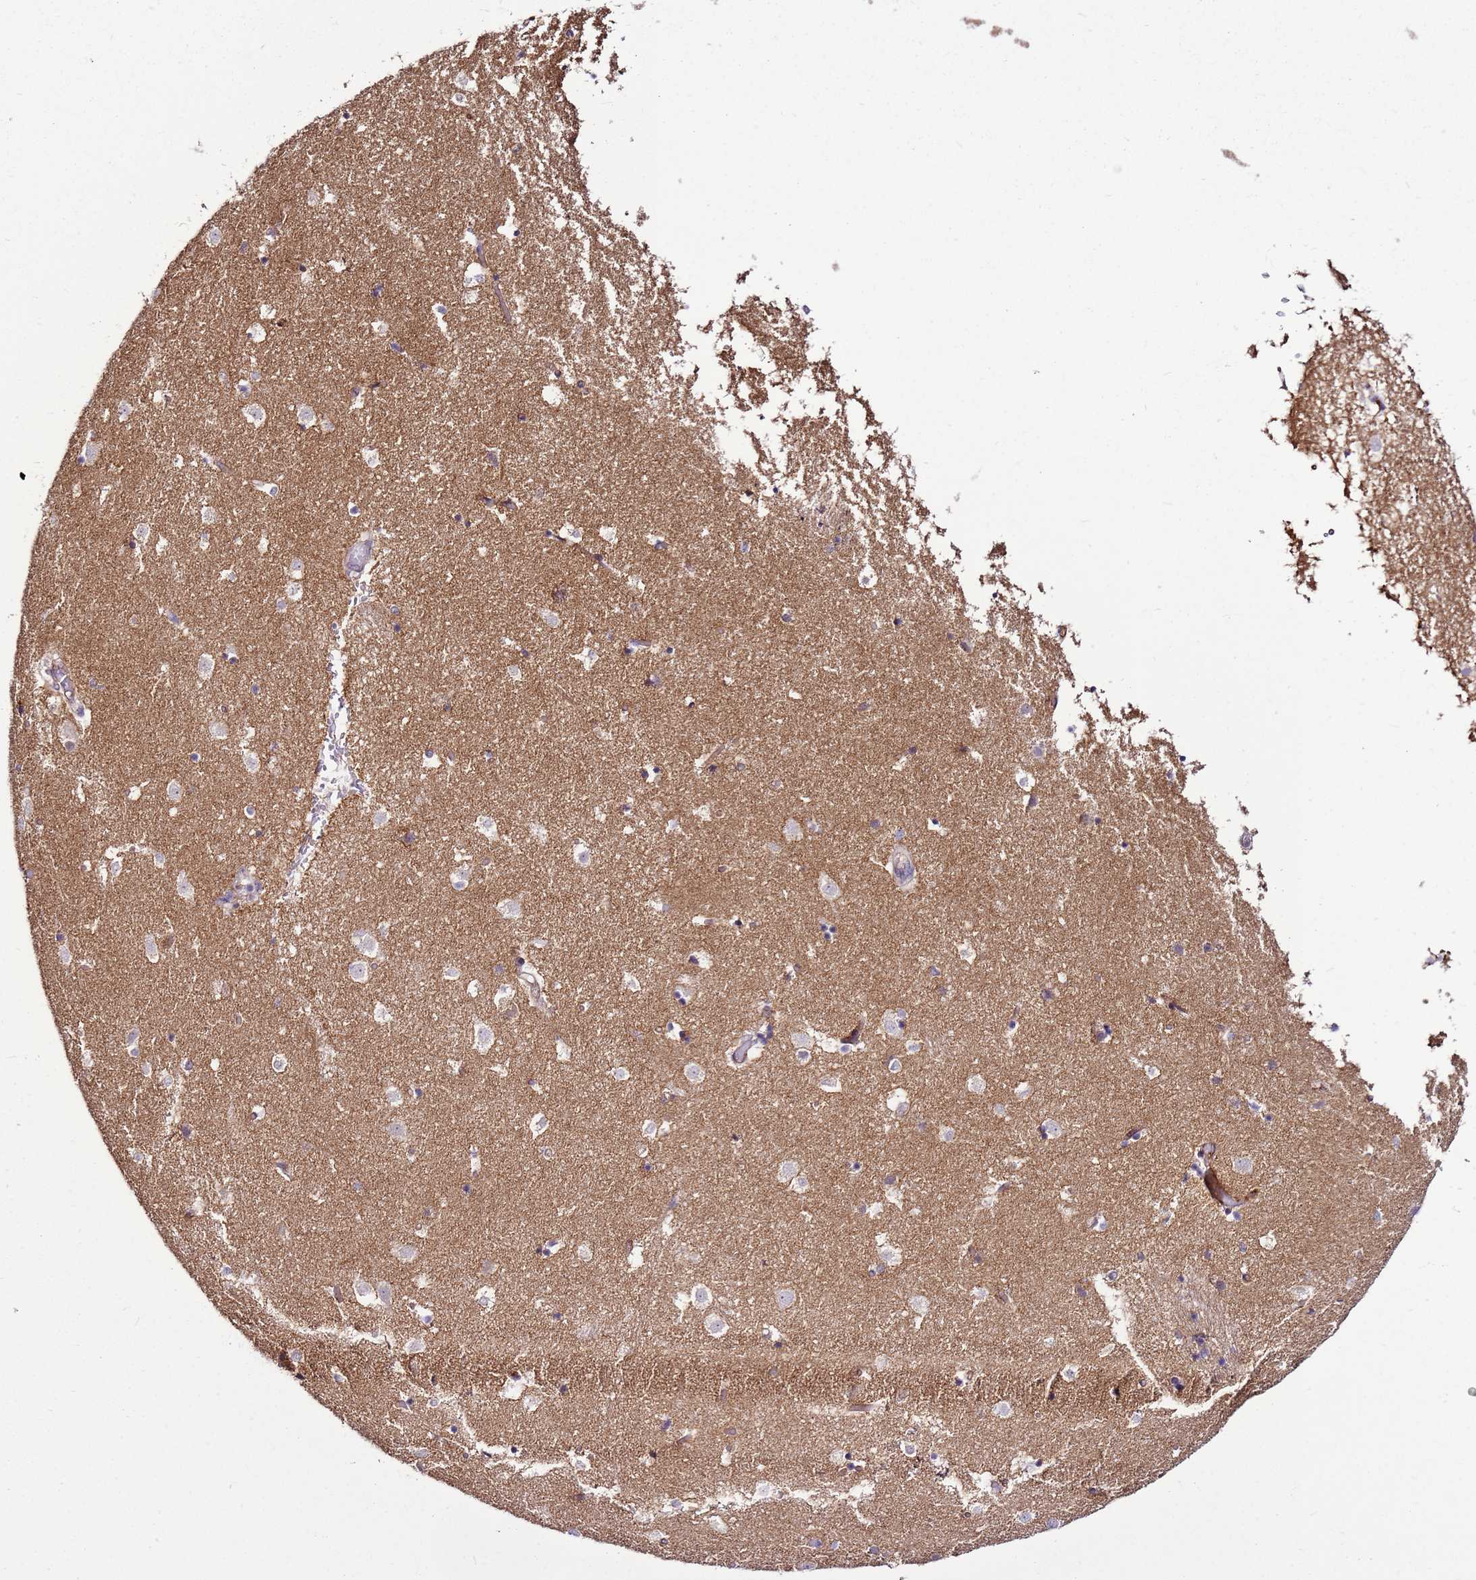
{"staining": {"intensity": "negative", "quantity": "none", "location": "none"}, "tissue": "caudate", "cell_type": "Glial cells", "image_type": "normal", "snomed": [{"axis": "morphology", "description": "Normal tissue, NOS"}, {"axis": "topography", "description": "Lateral ventricle wall"}], "caption": "DAB (3,3'-diaminobenzidine) immunohistochemical staining of unremarkable caudate shows no significant expression in glial cells. Nuclei are stained in blue.", "gene": "SLC38A5", "patient": {"sex": "female", "age": 52}}